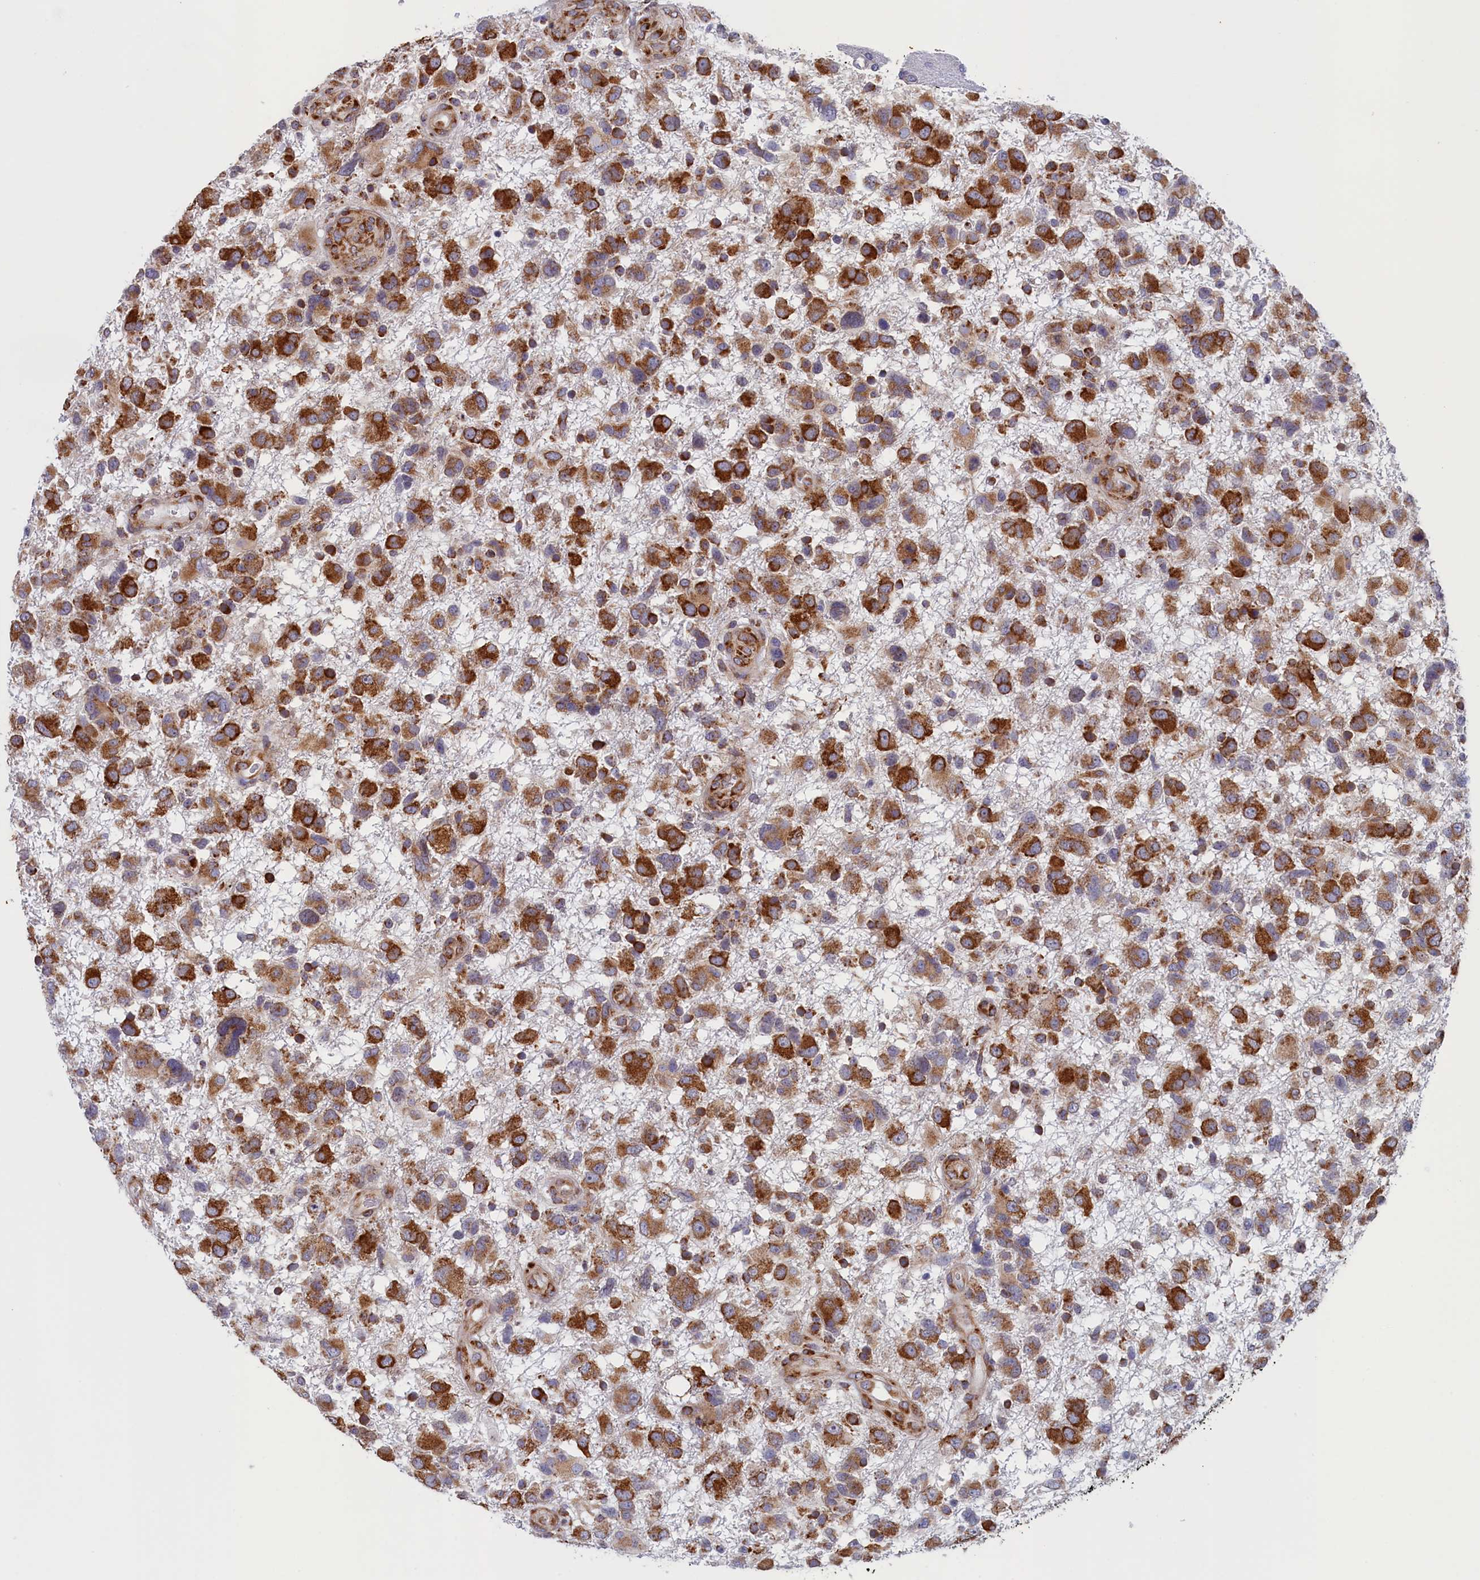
{"staining": {"intensity": "moderate", "quantity": ">75%", "location": "cytoplasmic/membranous"}, "tissue": "glioma", "cell_type": "Tumor cells", "image_type": "cancer", "snomed": [{"axis": "morphology", "description": "Glioma, malignant, High grade"}, {"axis": "topography", "description": "Brain"}], "caption": "Immunohistochemistry micrograph of human glioma stained for a protein (brown), which exhibits medium levels of moderate cytoplasmic/membranous staining in approximately >75% of tumor cells.", "gene": "CCDC68", "patient": {"sex": "male", "age": 61}}